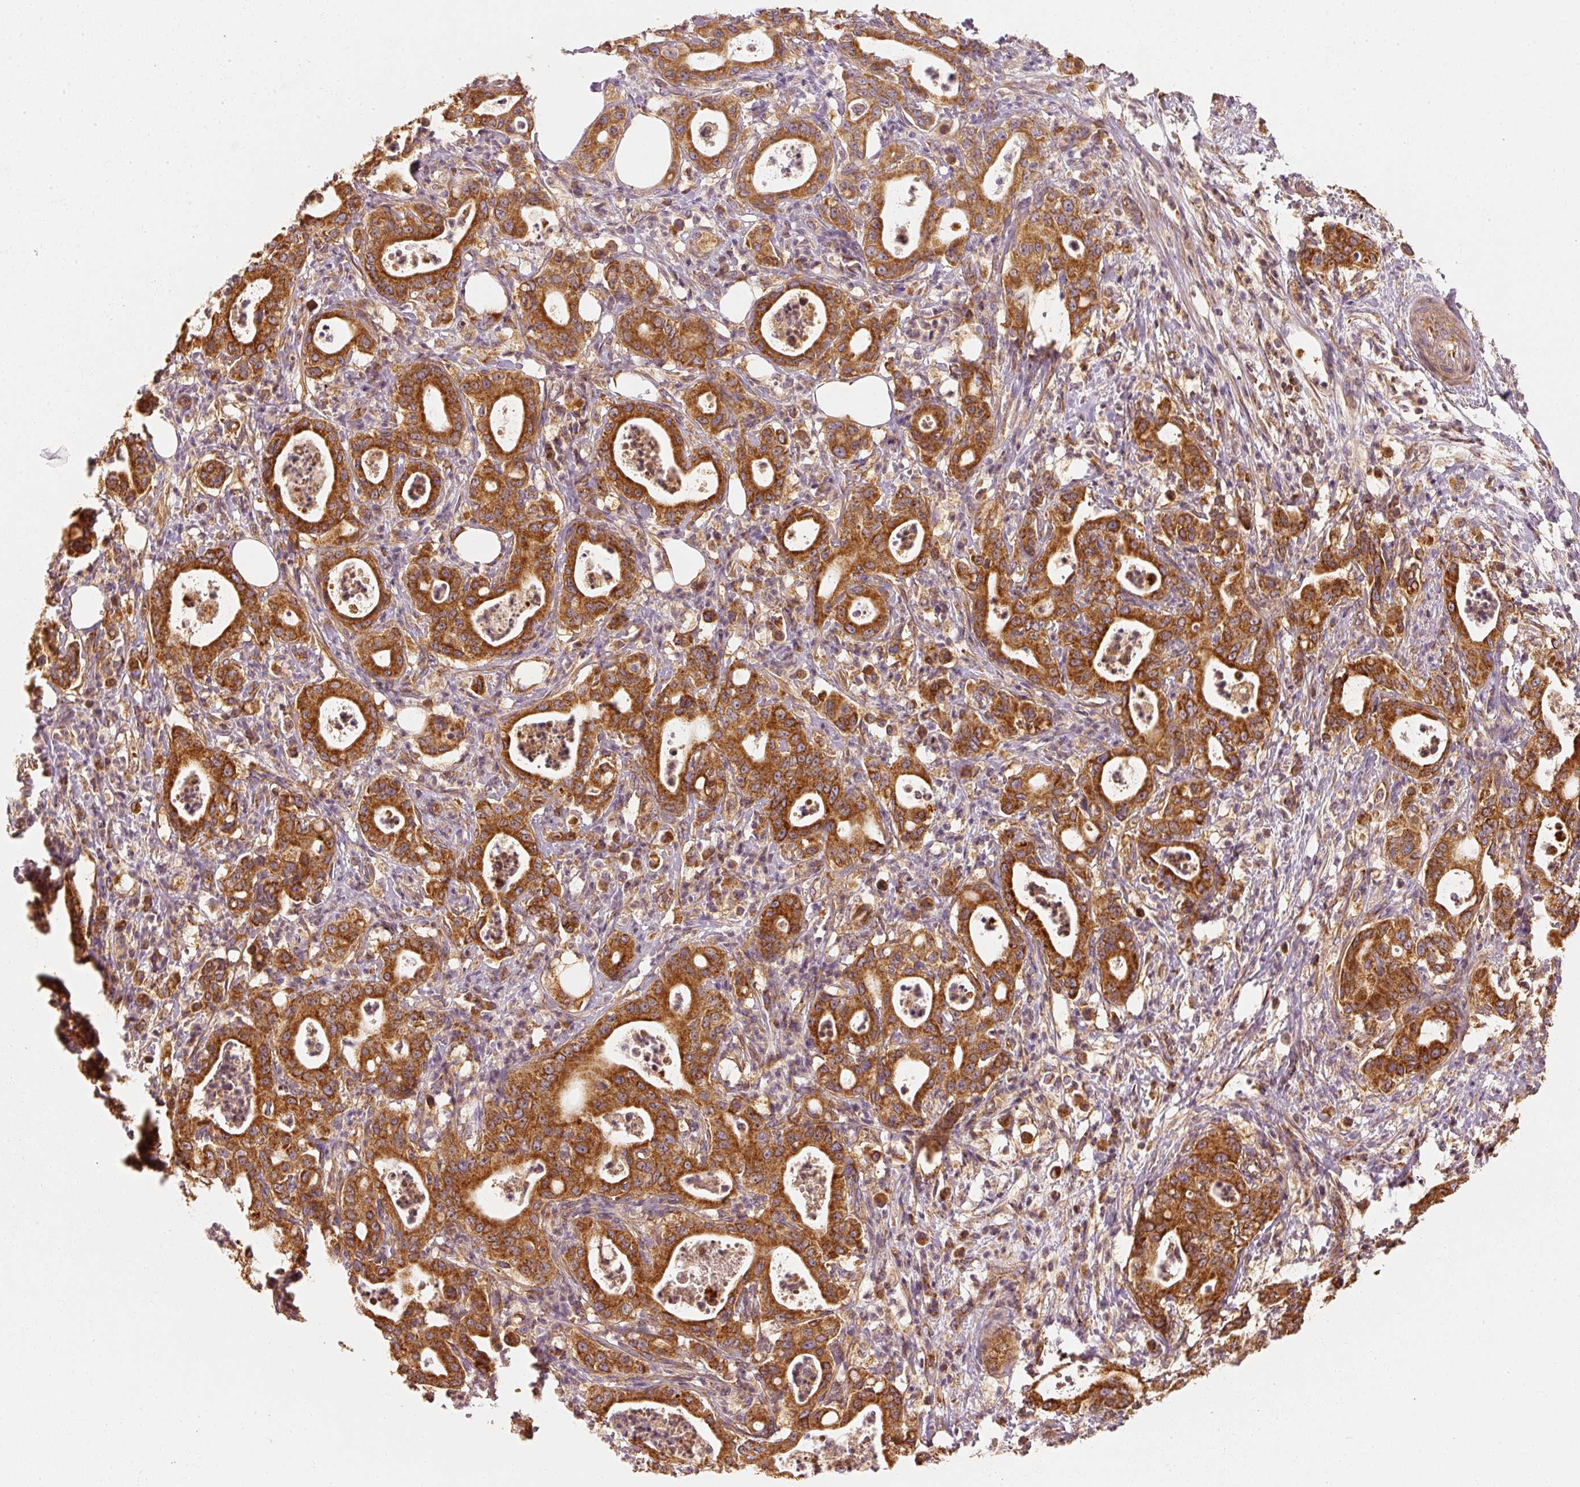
{"staining": {"intensity": "strong", "quantity": ">75%", "location": "cytoplasmic/membranous"}, "tissue": "pancreatic cancer", "cell_type": "Tumor cells", "image_type": "cancer", "snomed": [{"axis": "morphology", "description": "Adenocarcinoma, NOS"}, {"axis": "topography", "description": "Pancreas"}], "caption": "Human pancreatic adenocarcinoma stained with a protein marker exhibits strong staining in tumor cells.", "gene": "TOMM40", "patient": {"sex": "male", "age": 71}}